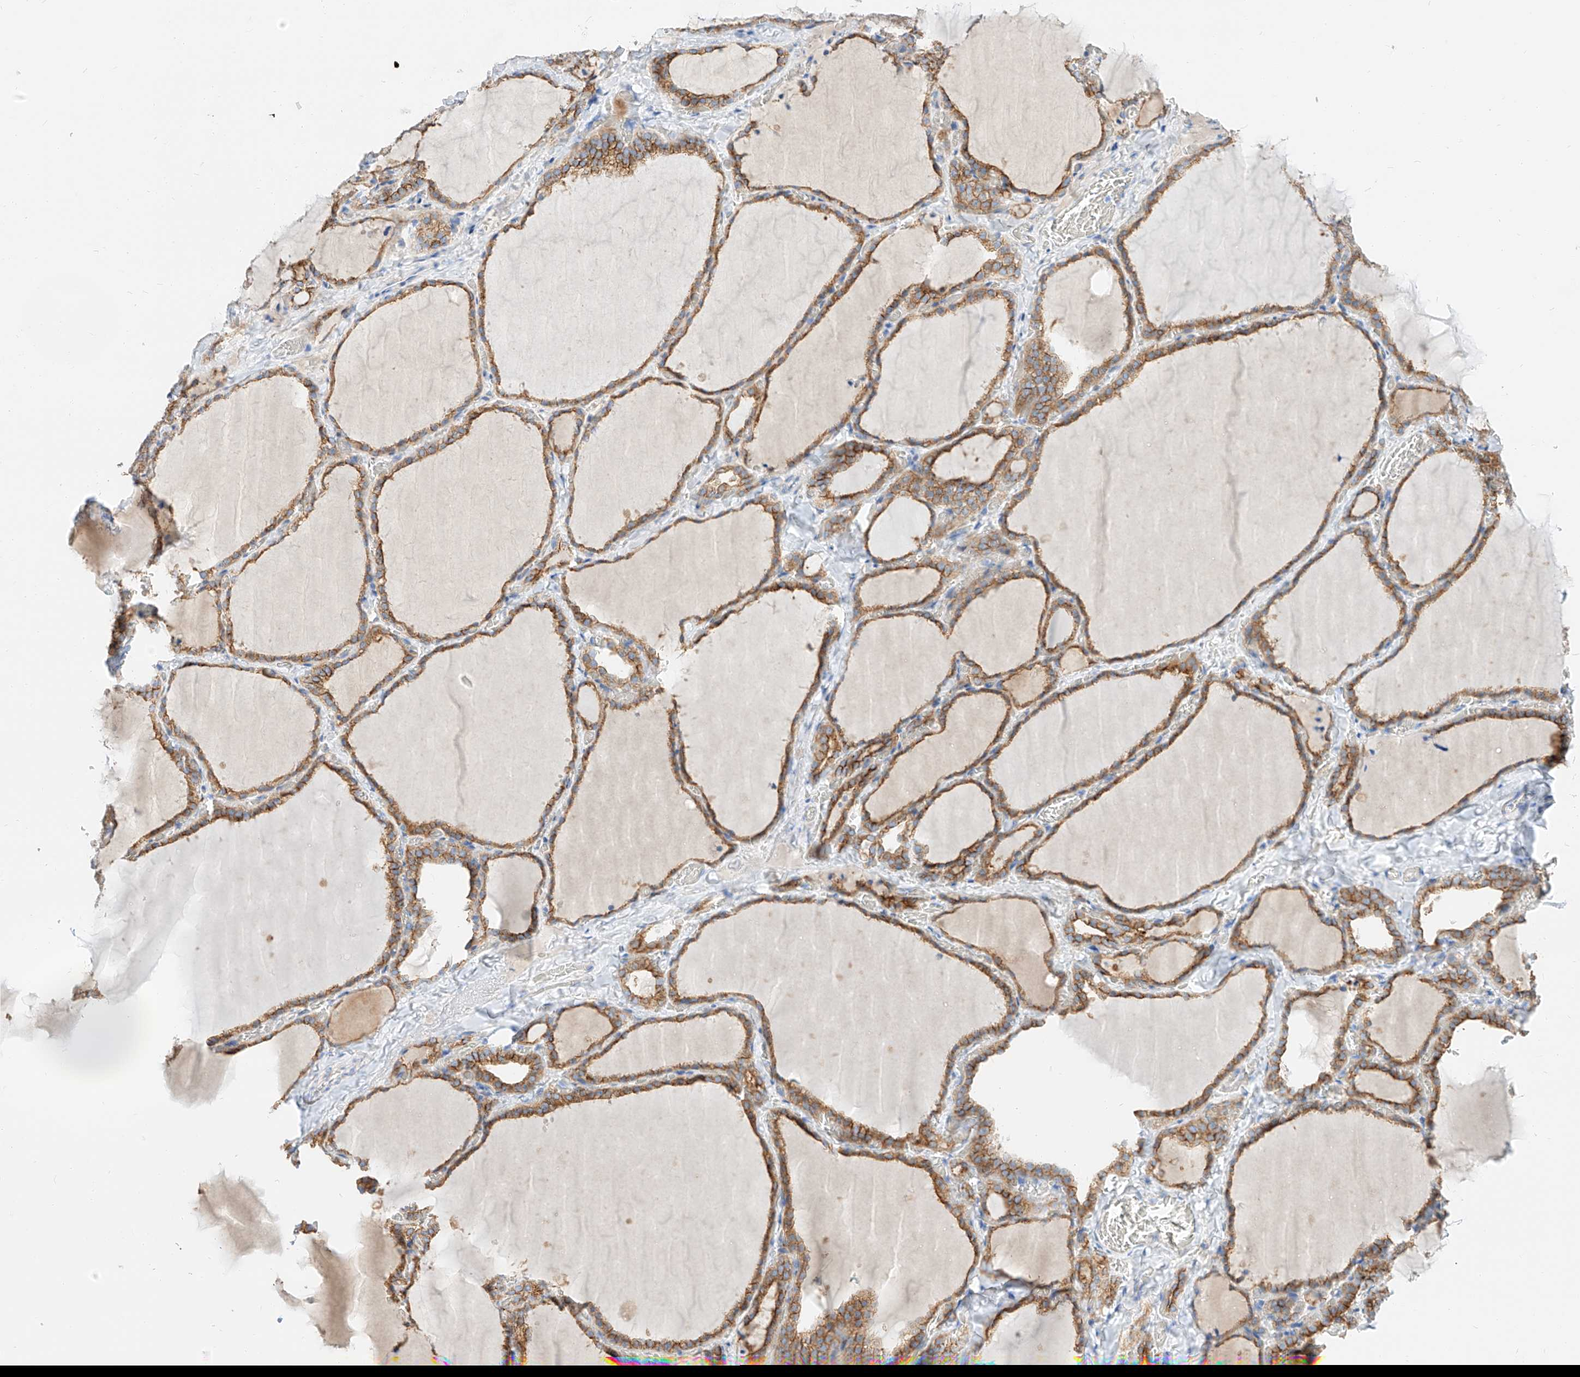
{"staining": {"intensity": "moderate", "quantity": ">75%", "location": "cytoplasmic/membranous"}, "tissue": "thyroid gland", "cell_type": "Glandular cells", "image_type": "normal", "snomed": [{"axis": "morphology", "description": "Normal tissue, NOS"}, {"axis": "topography", "description": "Thyroid gland"}], "caption": "Immunohistochemical staining of normal thyroid gland reveals >75% levels of moderate cytoplasmic/membranous protein positivity in approximately >75% of glandular cells. (Brightfield microscopy of DAB IHC at high magnification).", "gene": "MAP7", "patient": {"sex": "female", "age": 22}}